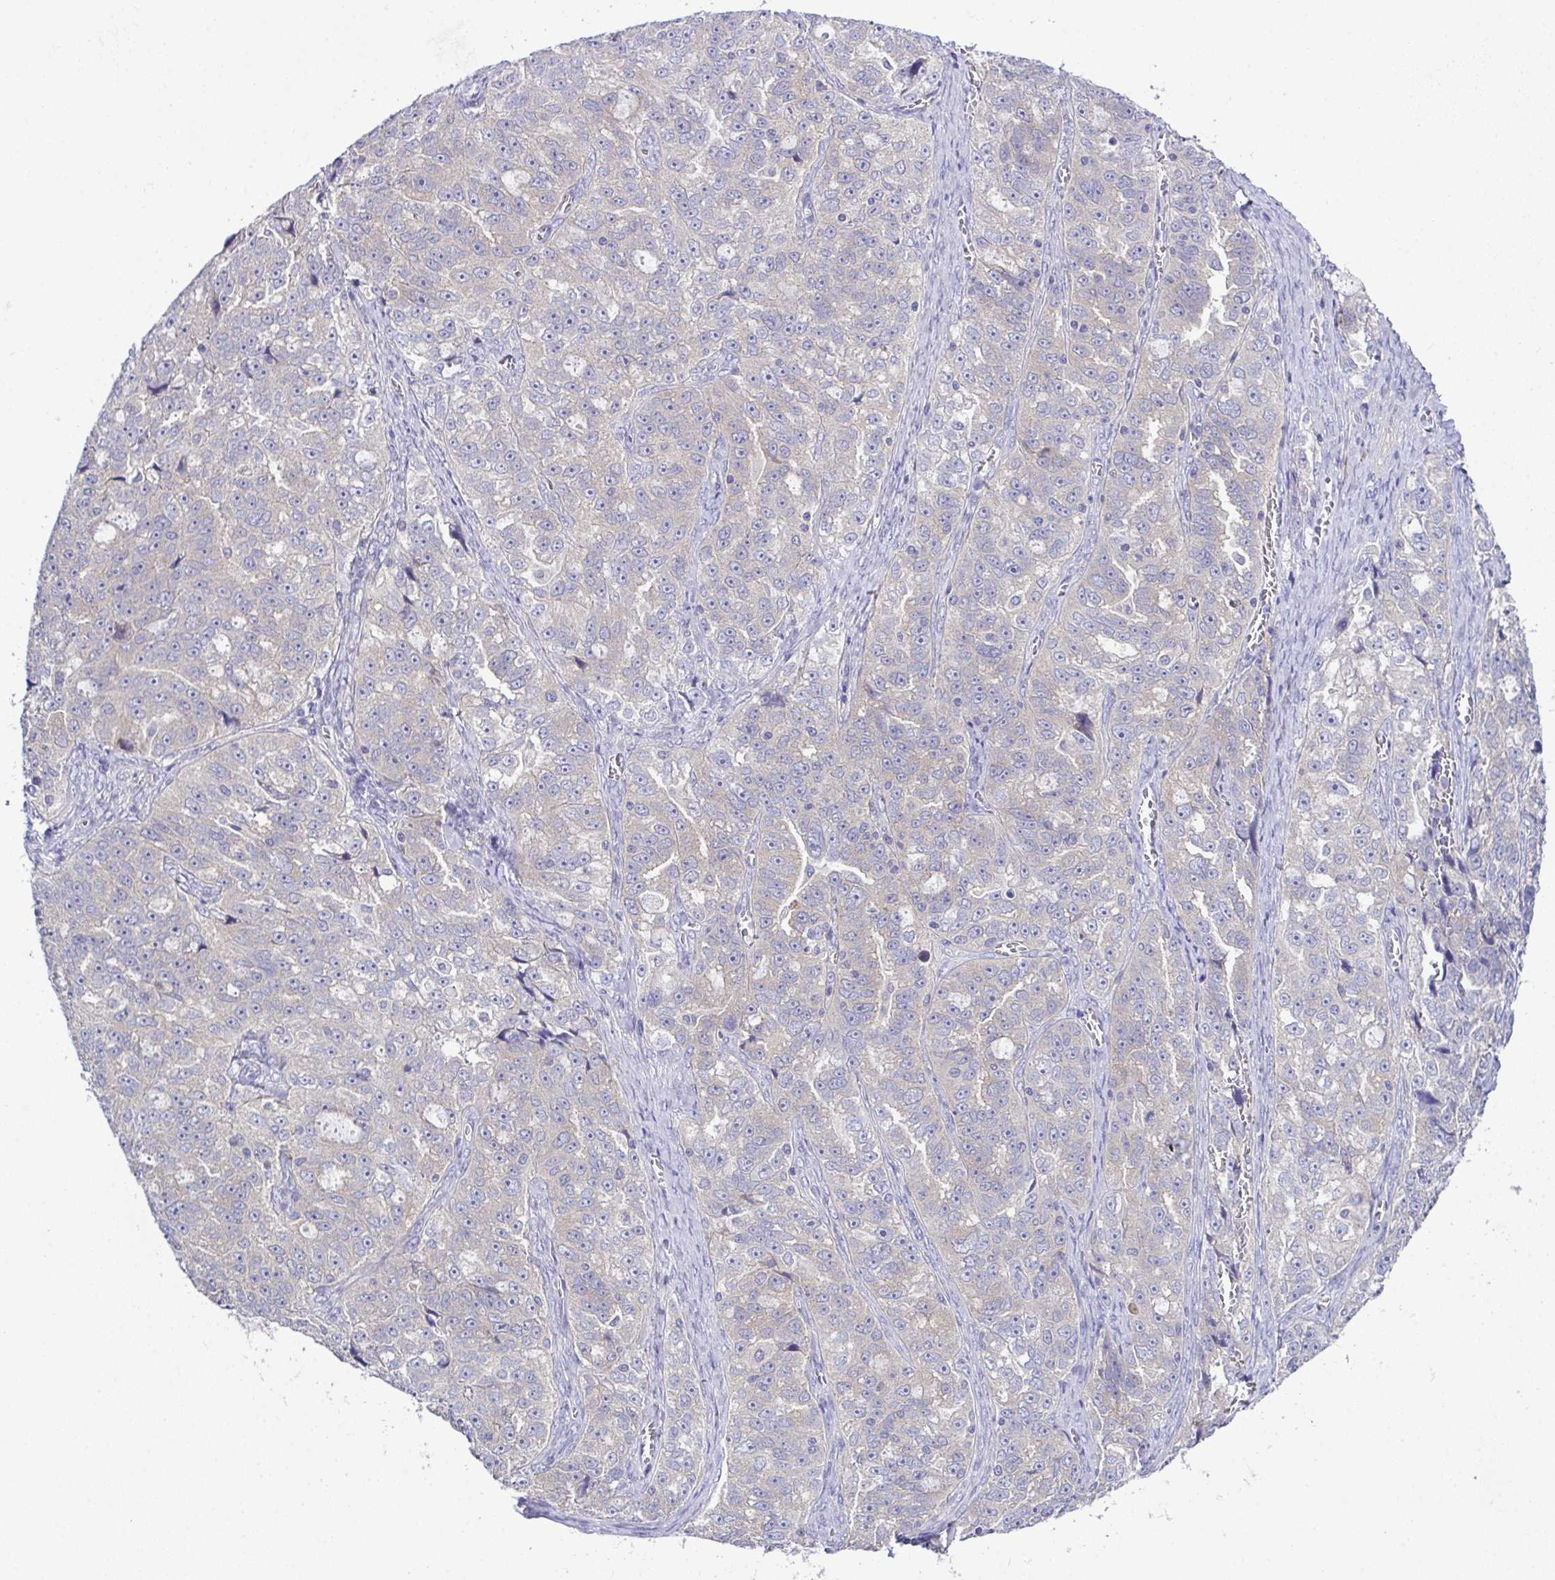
{"staining": {"intensity": "negative", "quantity": "none", "location": "none"}, "tissue": "ovarian cancer", "cell_type": "Tumor cells", "image_type": "cancer", "snomed": [{"axis": "morphology", "description": "Cystadenocarcinoma, serous, NOS"}, {"axis": "topography", "description": "Ovary"}], "caption": "High magnification brightfield microscopy of ovarian cancer (serous cystadenocarcinoma) stained with DAB (3,3'-diaminobenzidine) (brown) and counterstained with hematoxylin (blue): tumor cells show no significant staining.", "gene": "CFAP97D1", "patient": {"sex": "female", "age": 51}}